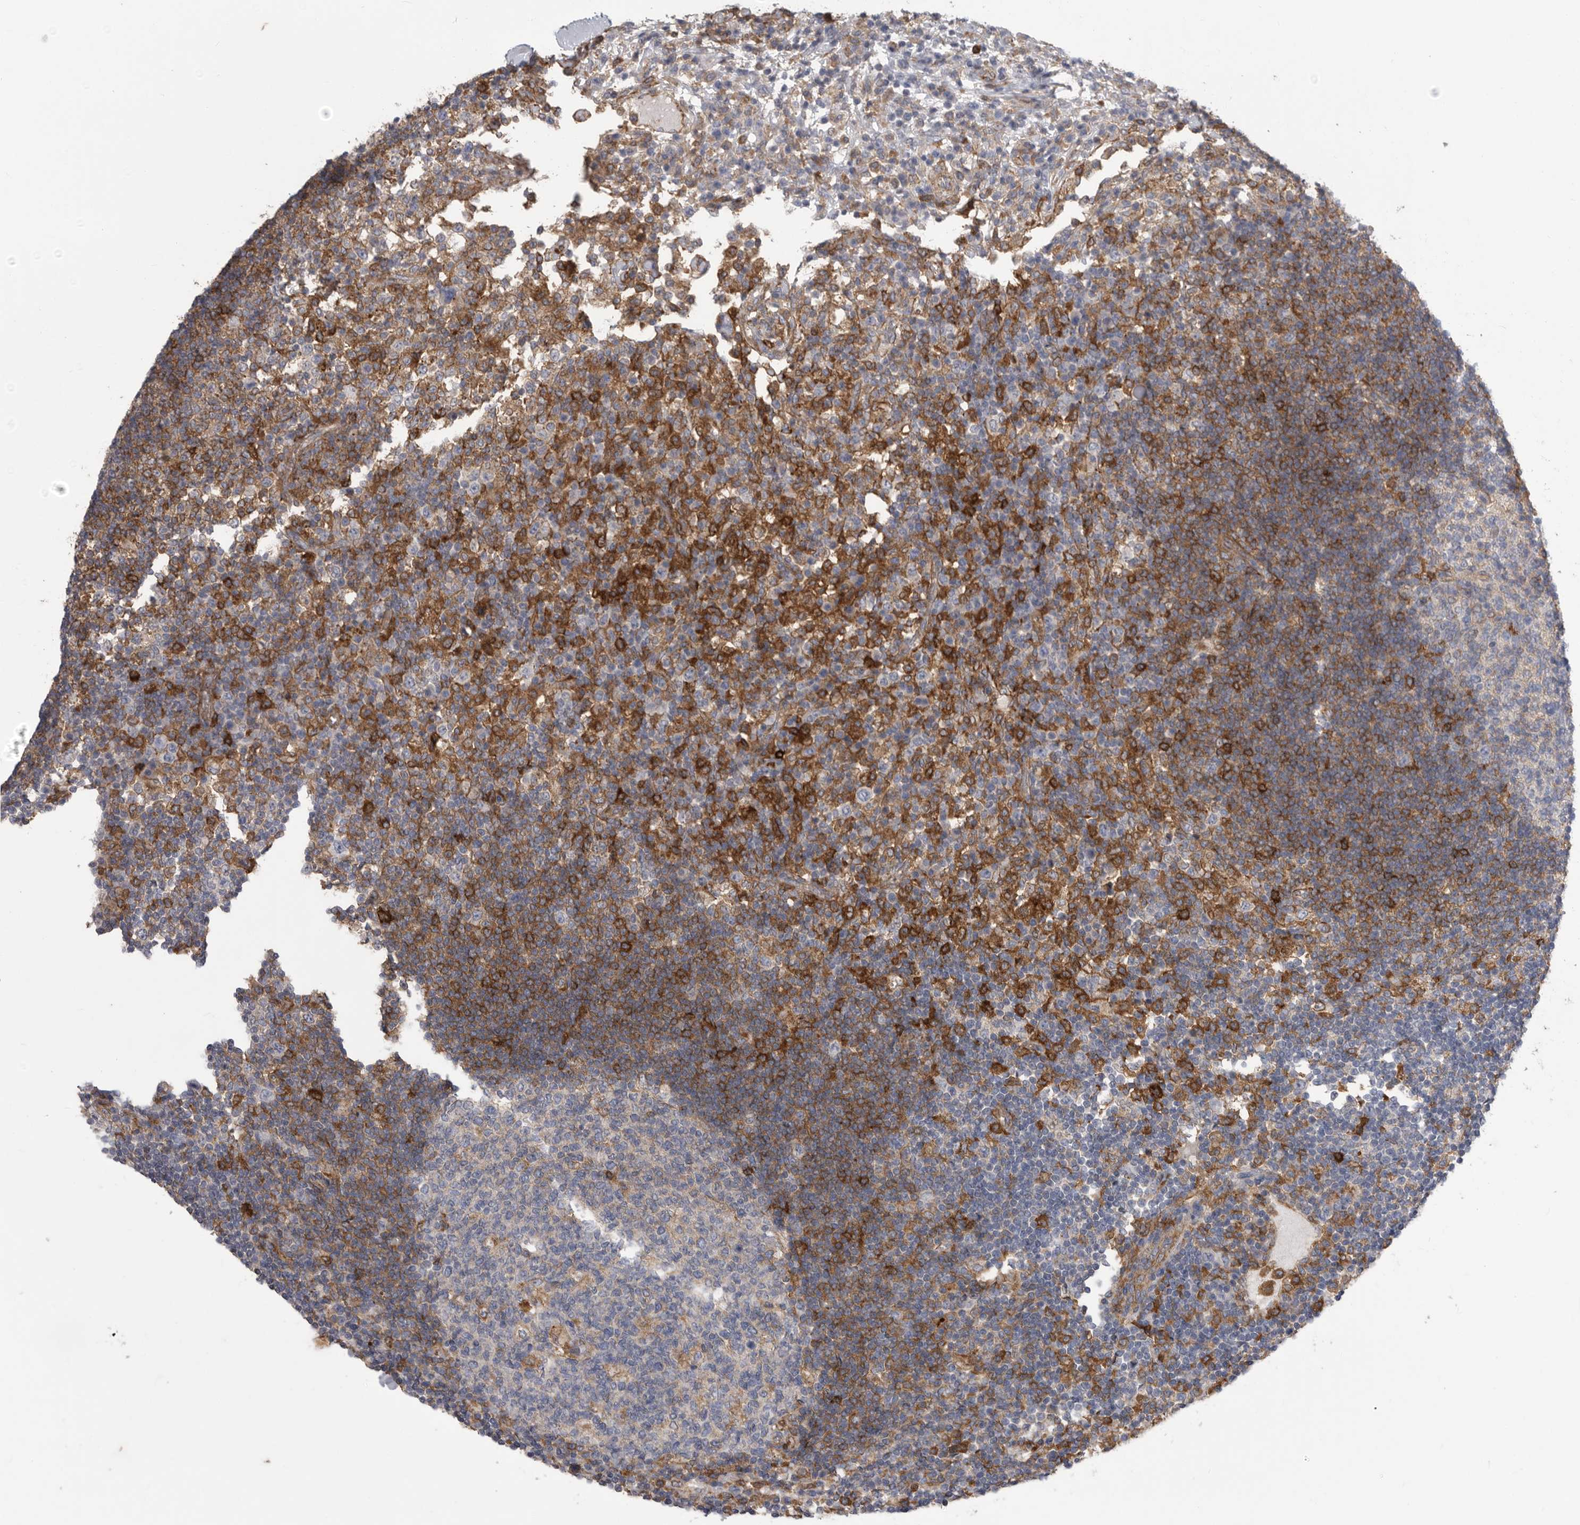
{"staining": {"intensity": "negative", "quantity": "none", "location": "none"}, "tissue": "lymph node", "cell_type": "Germinal center cells", "image_type": "normal", "snomed": [{"axis": "morphology", "description": "Normal tissue, NOS"}, {"axis": "topography", "description": "Lymph node"}], "caption": "DAB (3,3'-diaminobenzidine) immunohistochemical staining of normal human lymph node reveals no significant staining in germinal center cells. (DAB IHC with hematoxylin counter stain).", "gene": "SIGLEC10", "patient": {"sex": "female", "age": 53}}